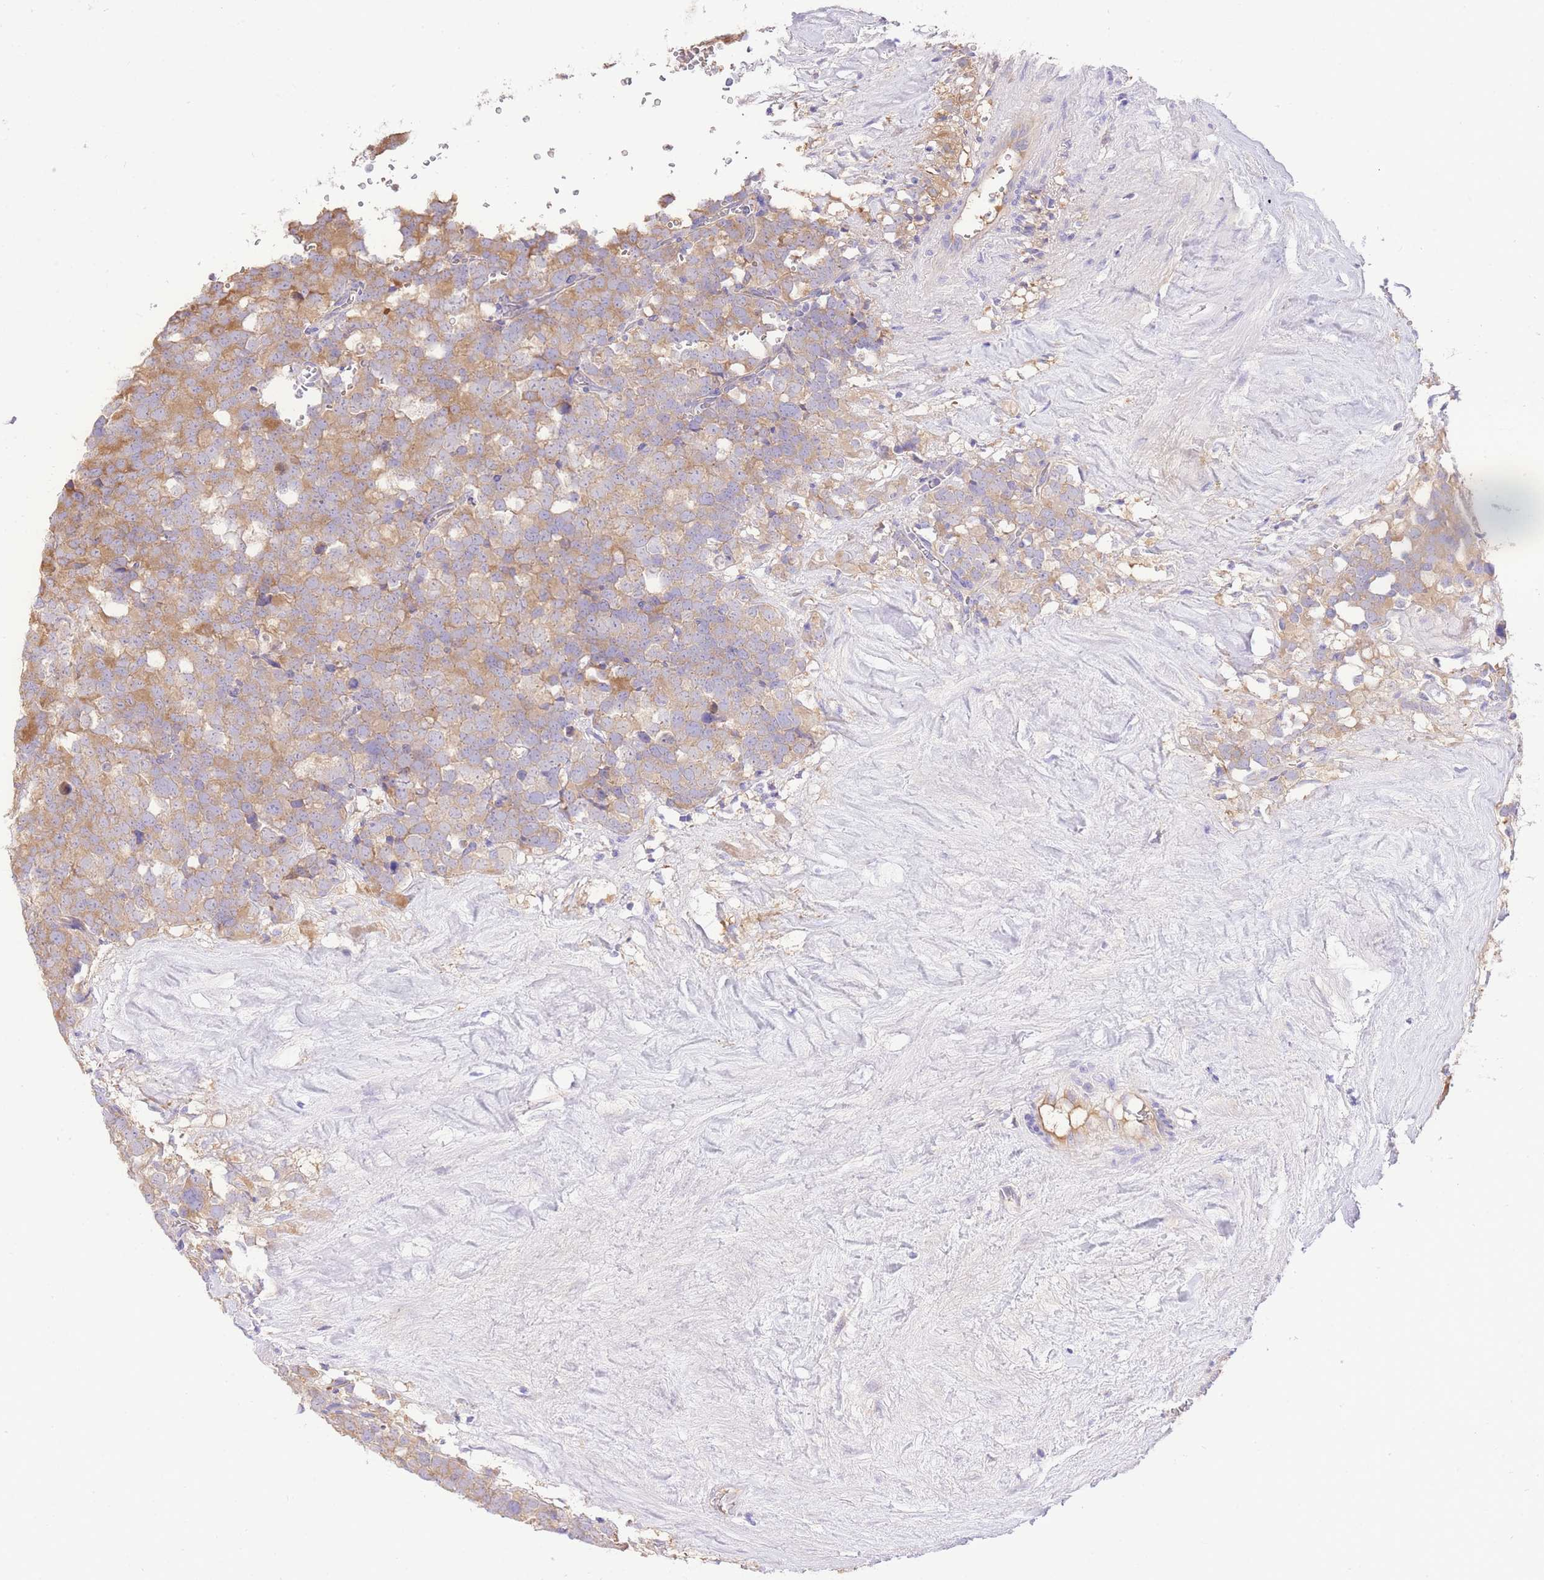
{"staining": {"intensity": "moderate", "quantity": ">75%", "location": "cytoplasmic/membranous"}, "tissue": "testis cancer", "cell_type": "Tumor cells", "image_type": "cancer", "snomed": [{"axis": "morphology", "description": "Seminoma, NOS"}, {"axis": "topography", "description": "Testis"}], "caption": "Testis cancer (seminoma) was stained to show a protein in brown. There is medium levels of moderate cytoplasmic/membranous expression in about >75% of tumor cells.", "gene": "LIPH", "patient": {"sex": "male", "age": 71}}